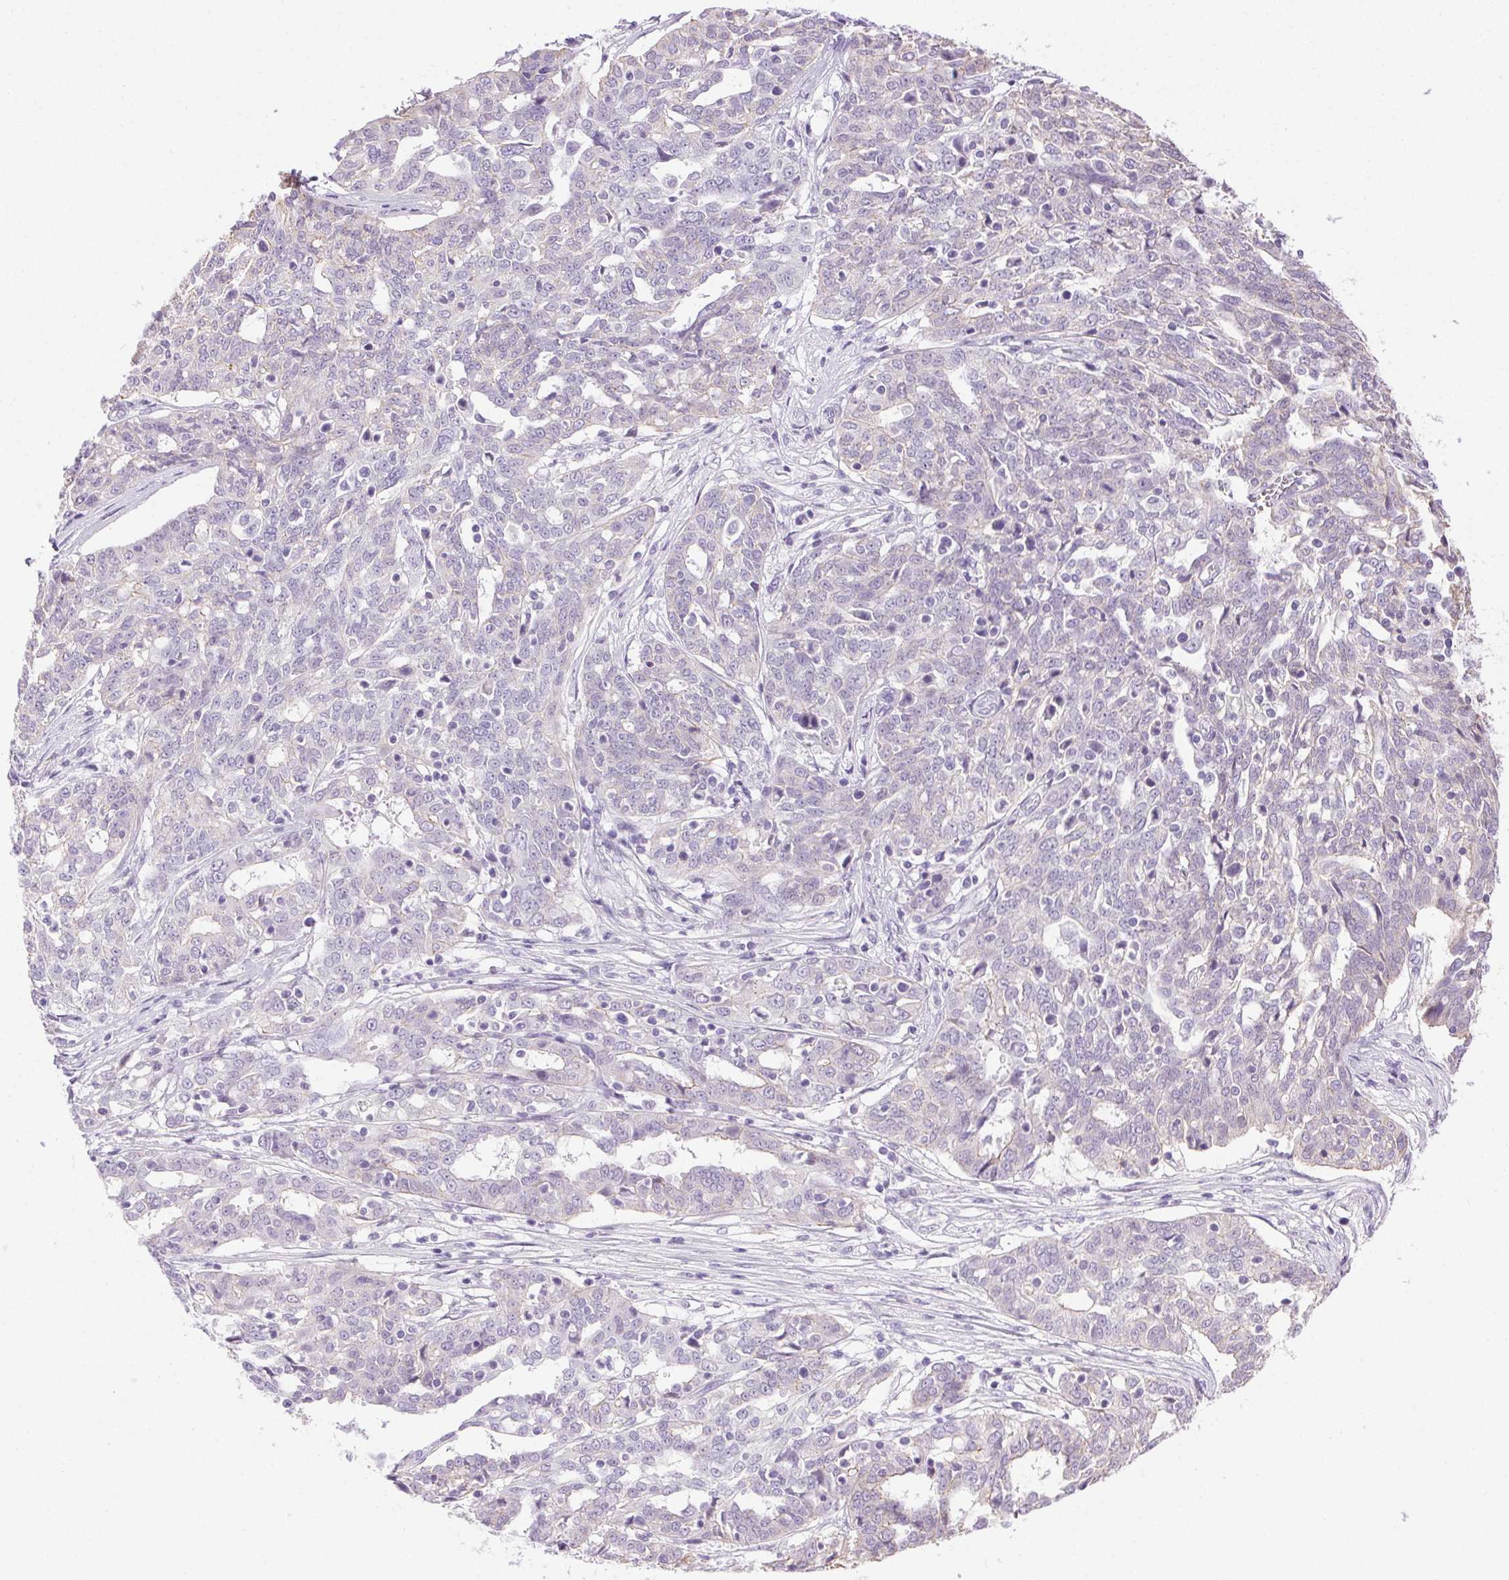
{"staining": {"intensity": "negative", "quantity": "none", "location": "none"}, "tissue": "ovarian cancer", "cell_type": "Tumor cells", "image_type": "cancer", "snomed": [{"axis": "morphology", "description": "Cystadenocarcinoma, serous, NOS"}, {"axis": "topography", "description": "Ovary"}], "caption": "This is a photomicrograph of immunohistochemistry (IHC) staining of ovarian cancer, which shows no positivity in tumor cells. The staining is performed using DAB (3,3'-diaminobenzidine) brown chromogen with nuclei counter-stained in using hematoxylin.", "gene": "CLDN10", "patient": {"sex": "female", "age": 67}}